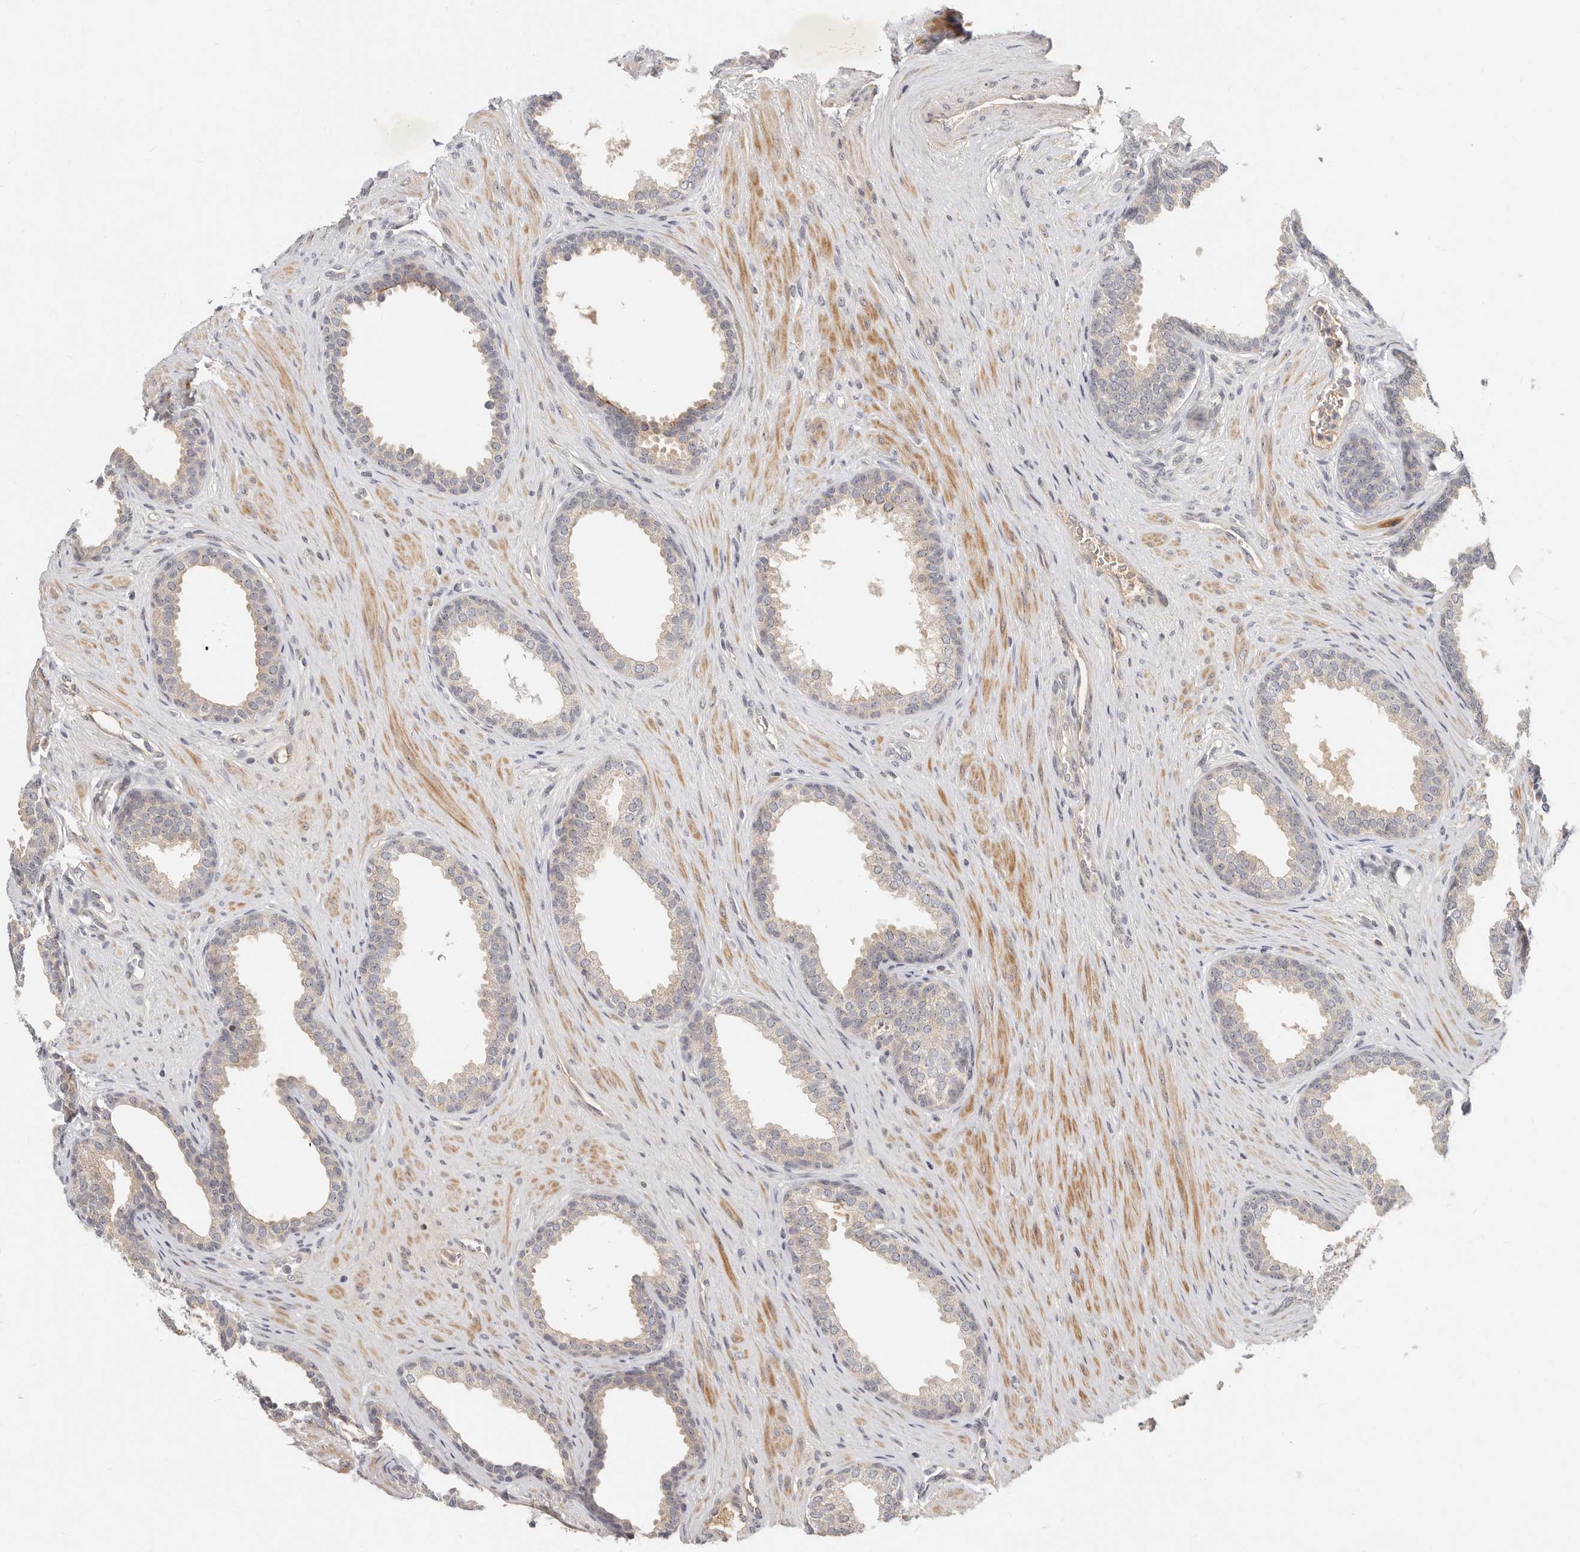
{"staining": {"intensity": "negative", "quantity": "none", "location": "none"}, "tissue": "prostate", "cell_type": "Glandular cells", "image_type": "normal", "snomed": [{"axis": "morphology", "description": "Normal tissue, NOS"}, {"axis": "topography", "description": "Prostate"}], "caption": "This photomicrograph is of benign prostate stained with immunohistochemistry to label a protein in brown with the nuclei are counter-stained blue. There is no expression in glandular cells. (Stains: DAB (3,3'-diaminobenzidine) immunohistochemistry (IHC) with hematoxylin counter stain, Microscopy: brightfield microscopy at high magnification).", "gene": "MICALL2", "patient": {"sex": "male", "age": 76}}